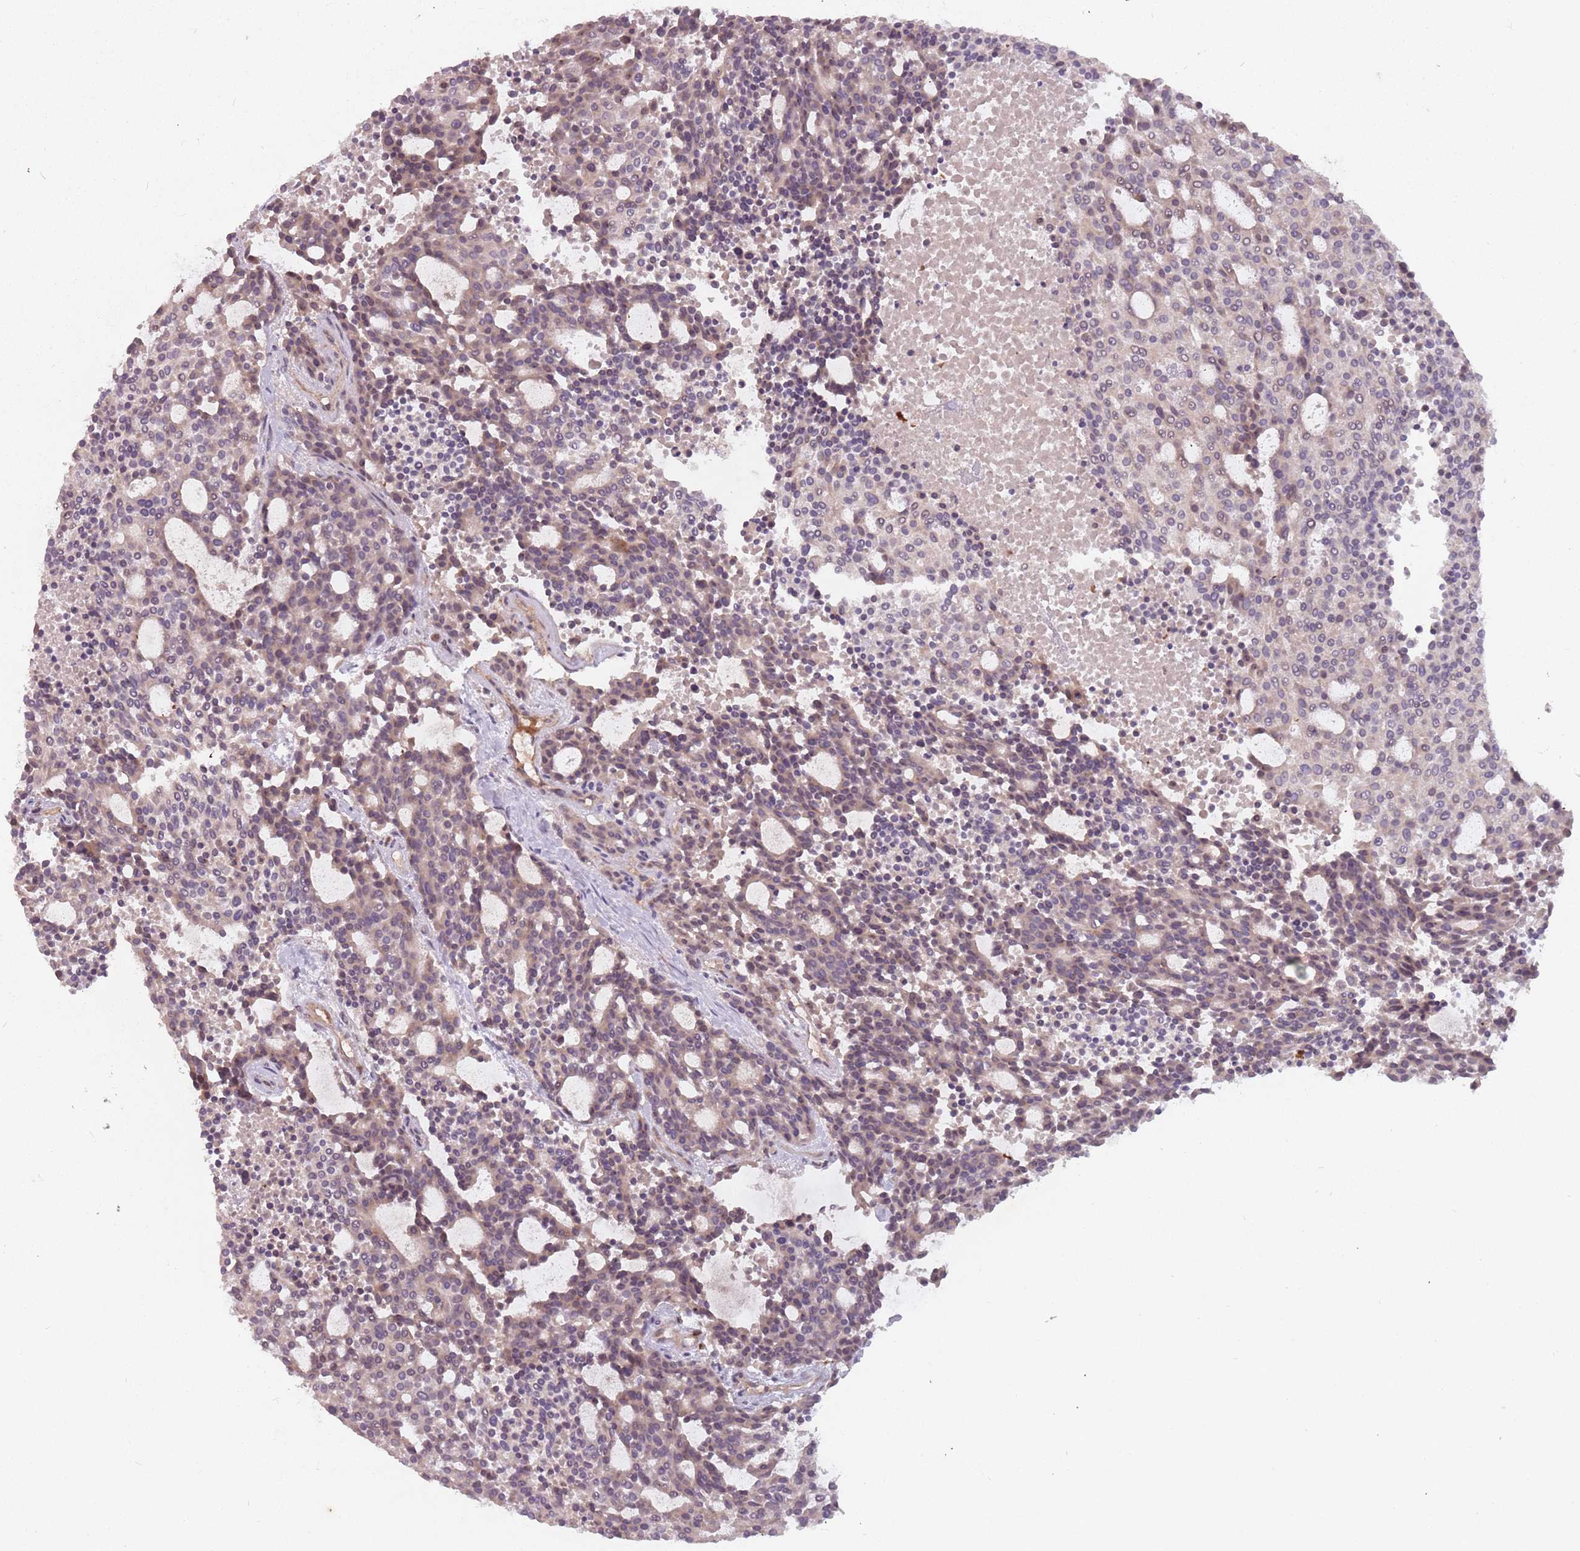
{"staining": {"intensity": "weak", "quantity": "25%-75%", "location": "cytoplasmic/membranous"}, "tissue": "carcinoid", "cell_type": "Tumor cells", "image_type": "cancer", "snomed": [{"axis": "morphology", "description": "Carcinoid, malignant, NOS"}, {"axis": "topography", "description": "Pancreas"}], "caption": "Immunohistochemical staining of human malignant carcinoid reveals low levels of weak cytoplasmic/membranous positivity in about 25%-75% of tumor cells.", "gene": "GPR180", "patient": {"sex": "female", "age": 54}}